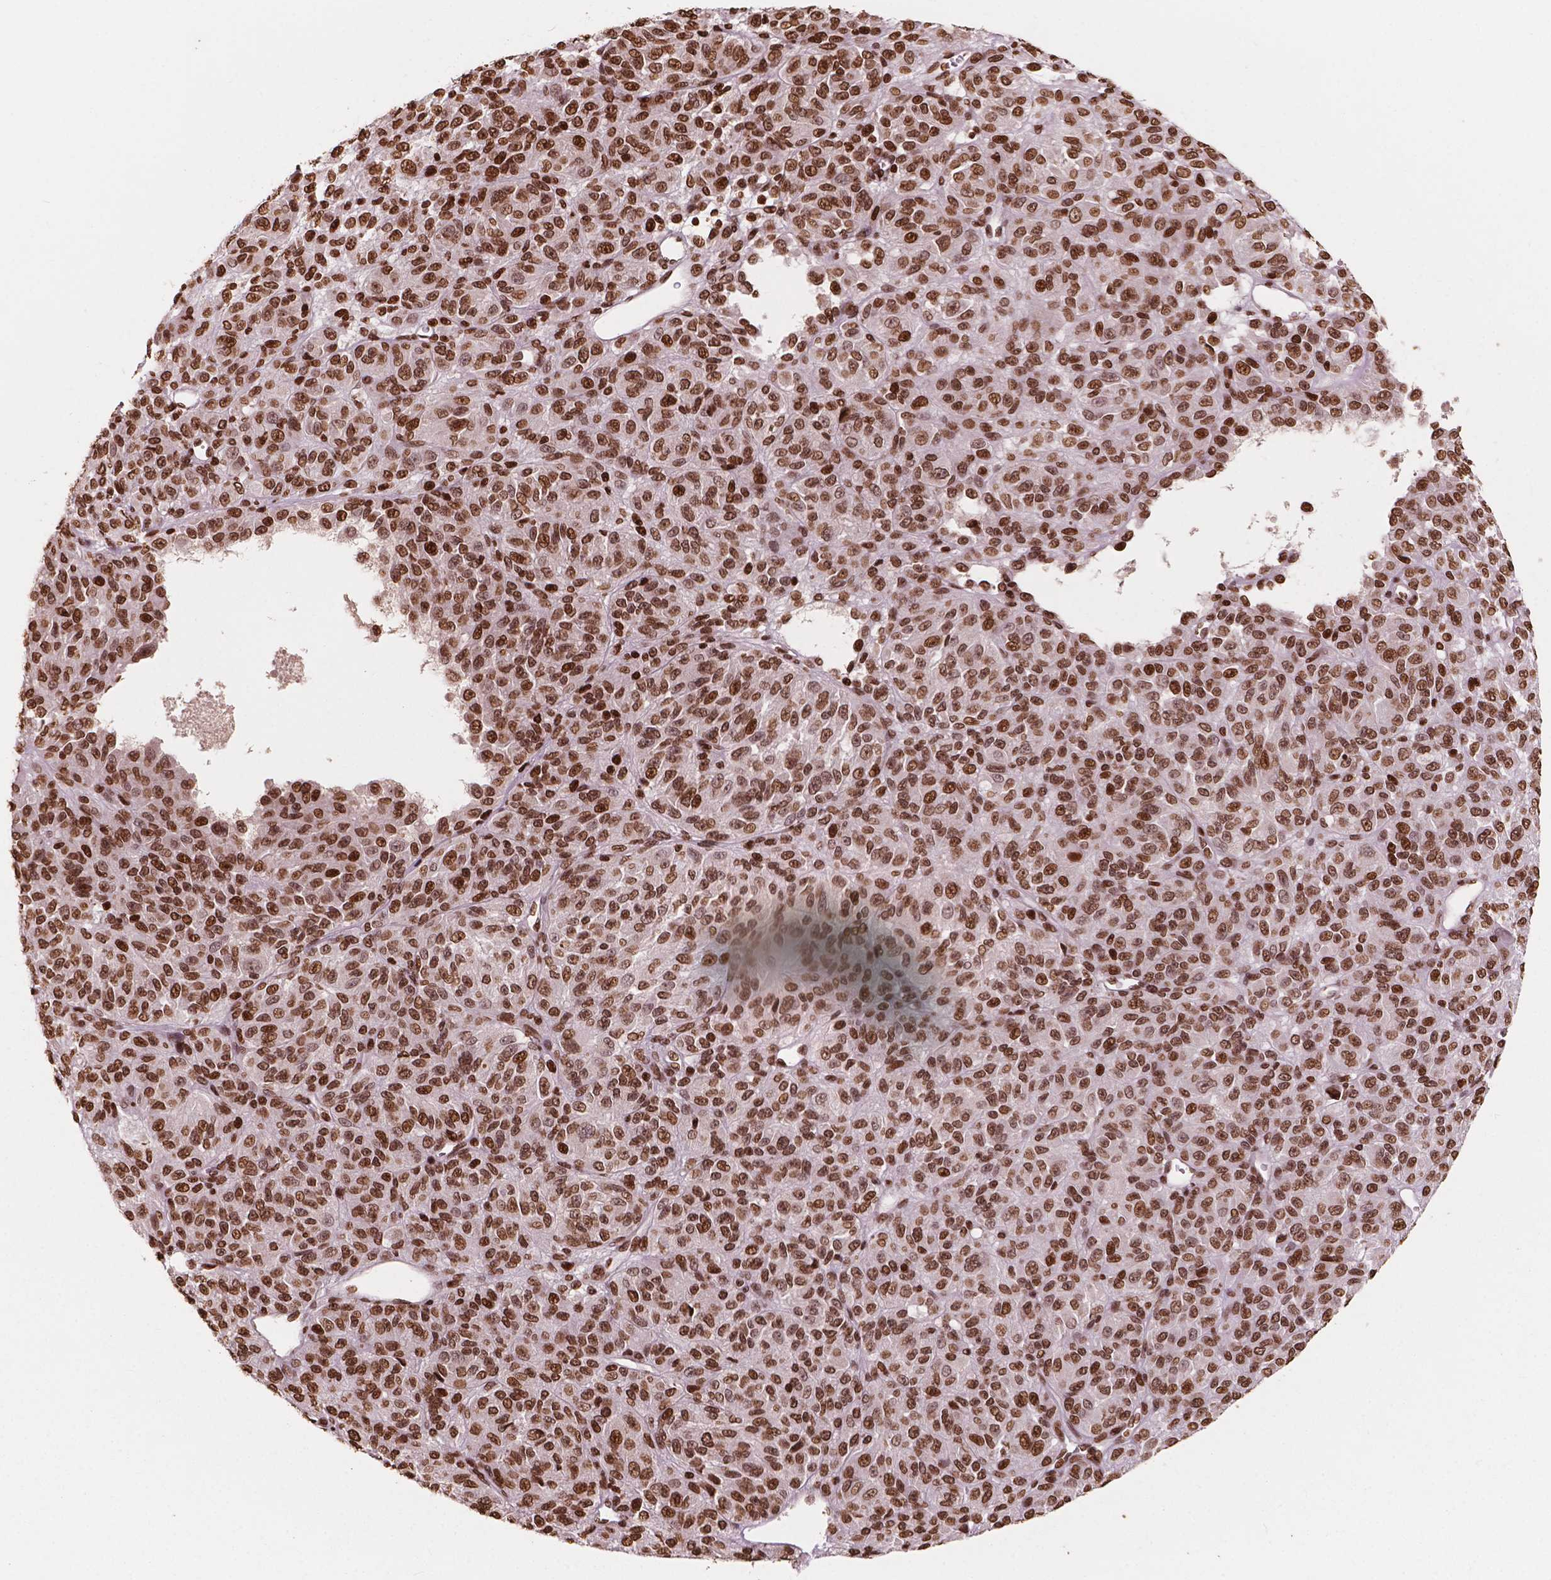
{"staining": {"intensity": "strong", "quantity": ">75%", "location": "nuclear"}, "tissue": "melanoma", "cell_type": "Tumor cells", "image_type": "cancer", "snomed": [{"axis": "morphology", "description": "Malignant melanoma, Metastatic site"}, {"axis": "topography", "description": "Brain"}], "caption": "Immunohistochemistry (IHC) of malignant melanoma (metastatic site) shows high levels of strong nuclear positivity in about >75% of tumor cells. (DAB = brown stain, brightfield microscopy at high magnification).", "gene": "H3C7", "patient": {"sex": "female", "age": 56}}